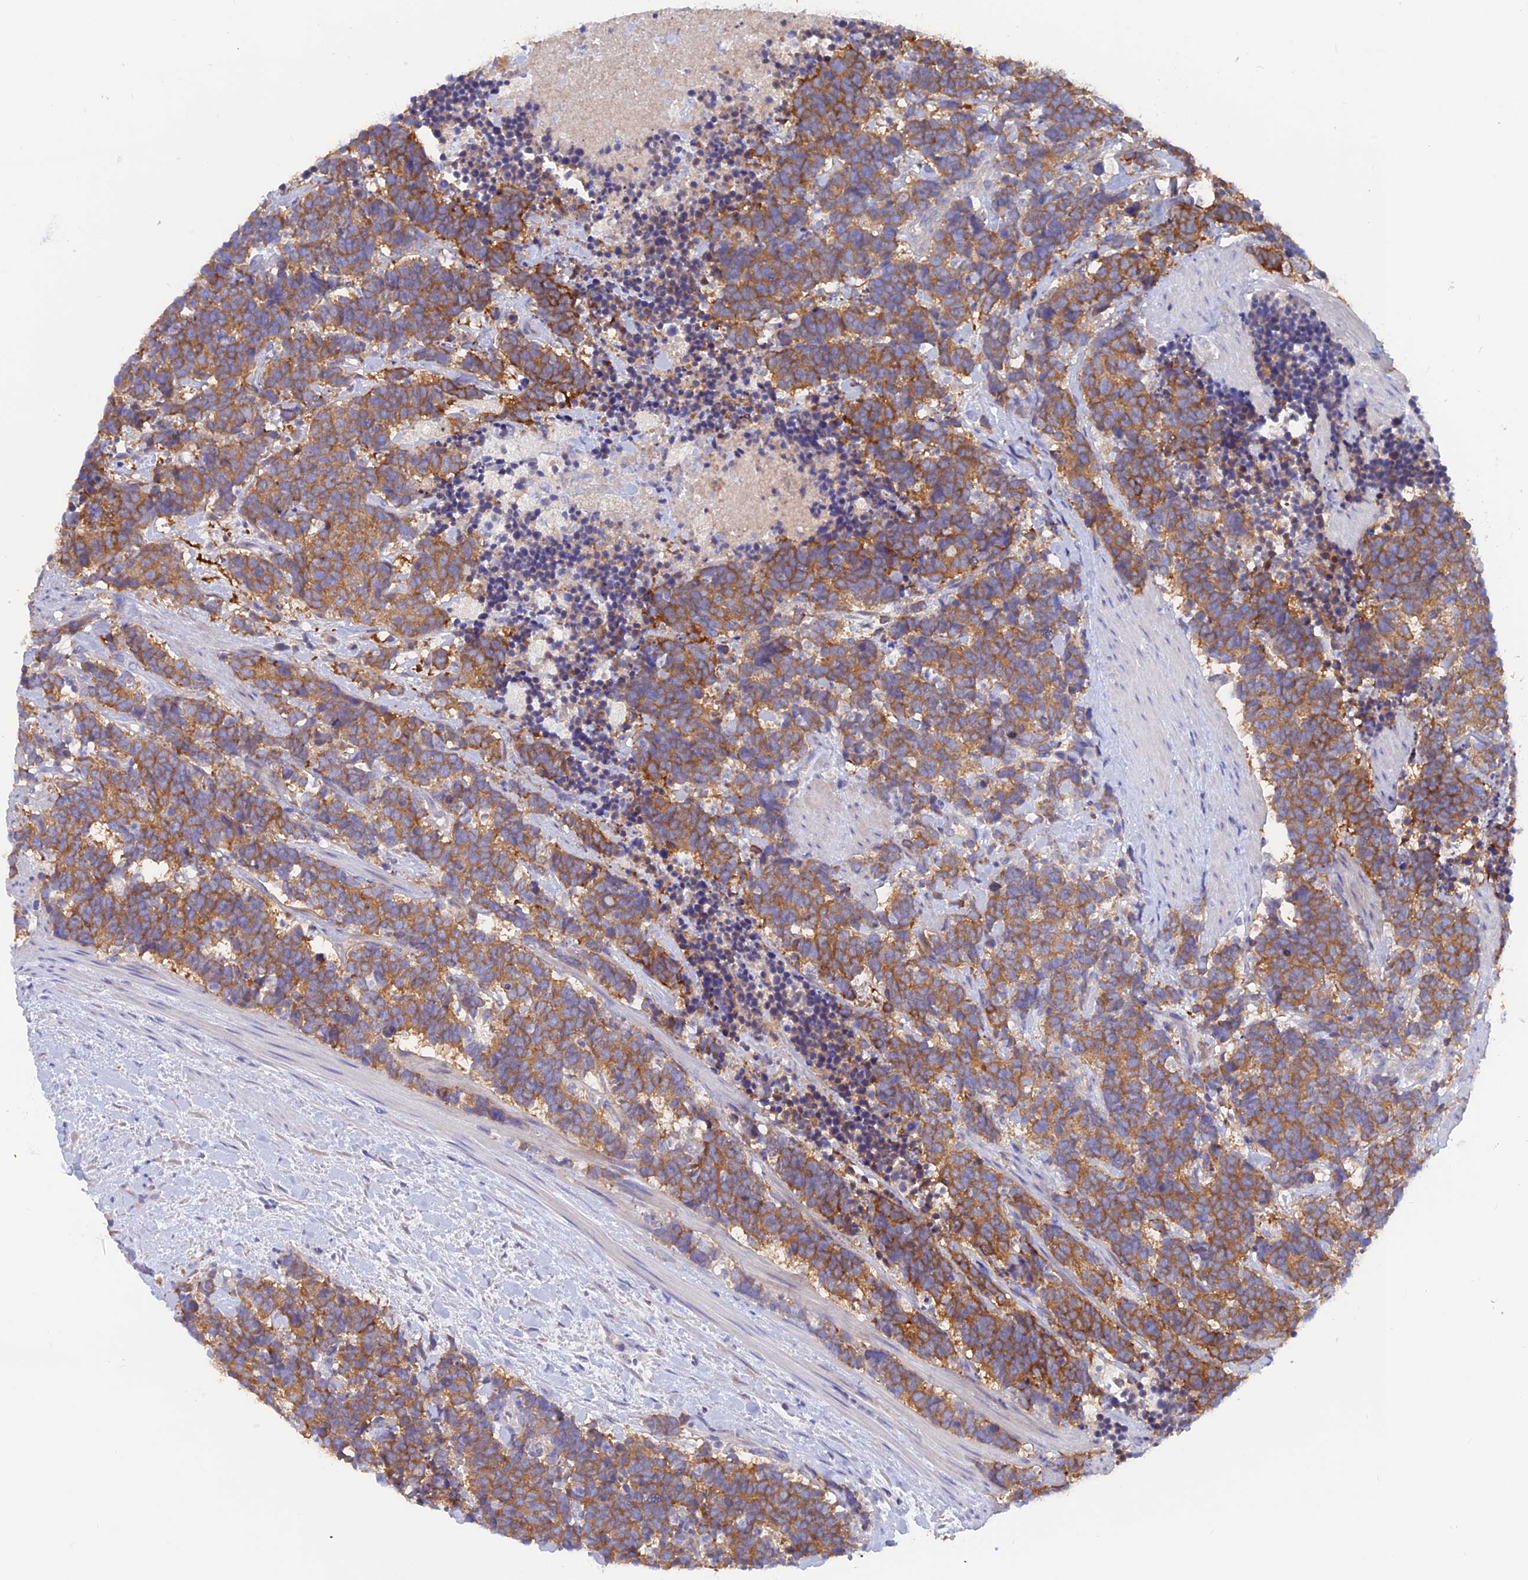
{"staining": {"intensity": "moderate", "quantity": ">75%", "location": "cytoplasmic/membranous"}, "tissue": "carcinoid", "cell_type": "Tumor cells", "image_type": "cancer", "snomed": [{"axis": "morphology", "description": "Carcinoma, NOS"}, {"axis": "morphology", "description": "Carcinoid, malignant, NOS"}, {"axis": "topography", "description": "Prostate"}], "caption": "Moderate cytoplasmic/membranous expression is present in about >75% of tumor cells in carcinoid. (DAB = brown stain, brightfield microscopy at high magnification).", "gene": "LZTFL1", "patient": {"sex": "male", "age": 57}}